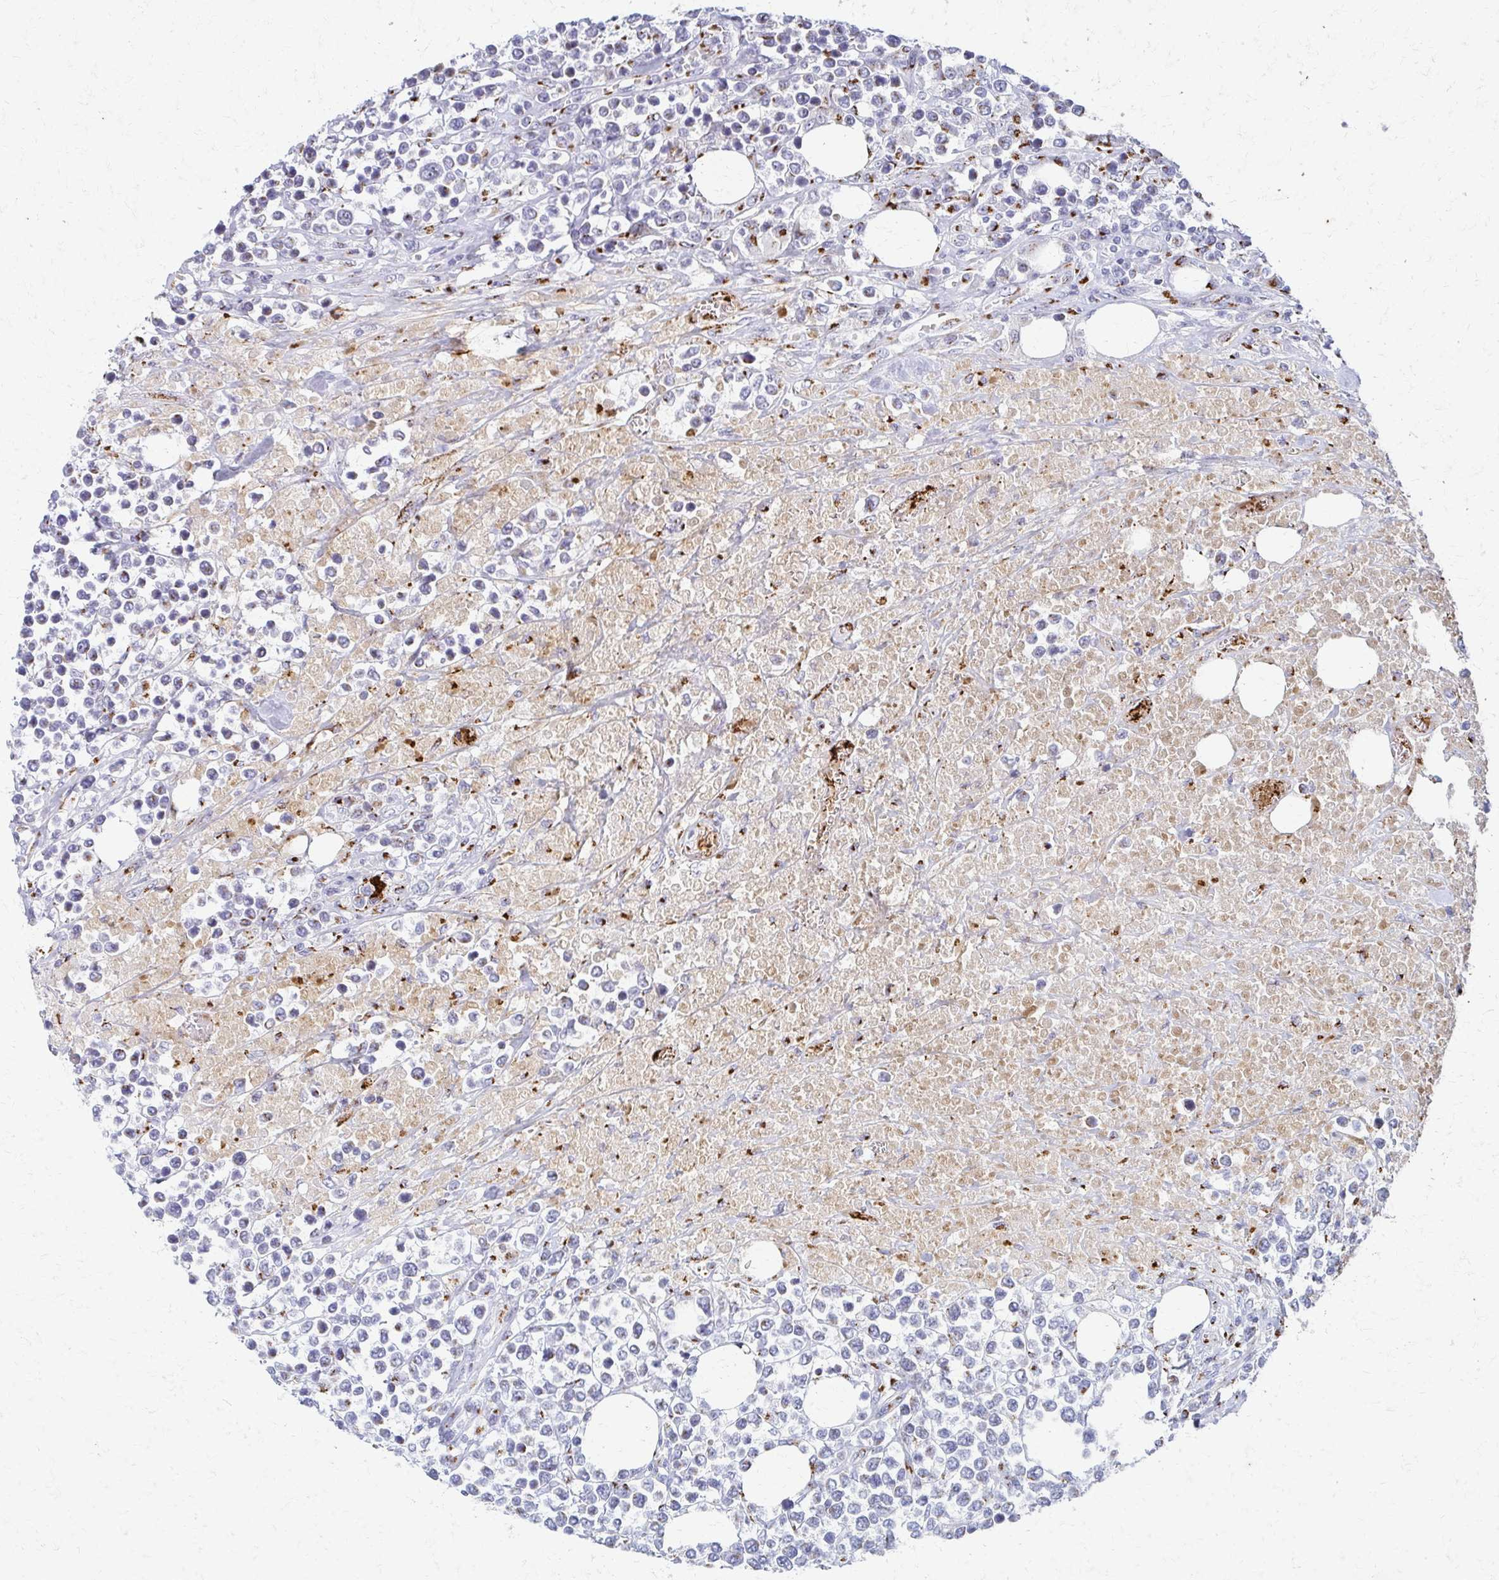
{"staining": {"intensity": "negative", "quantity": "none", "location": "none"}, "tissue": "lymphoma", "cell_type": "Tumor cells", "image_type": "cancer", "snomed": [{"axis": "morphology", "description": "Malignant lymphoma, non-Hodgkin's type, High grade"}, {"axis": "topography", "description": "Soft tissue"}], "caption": "High power microscopy photomicrograph of an immunohistochemistry image of lymphoma, revealing no significant staining in tumor cells.", "gene": "TM9SF1", "patient": {"sex": "female", "age": 56}}